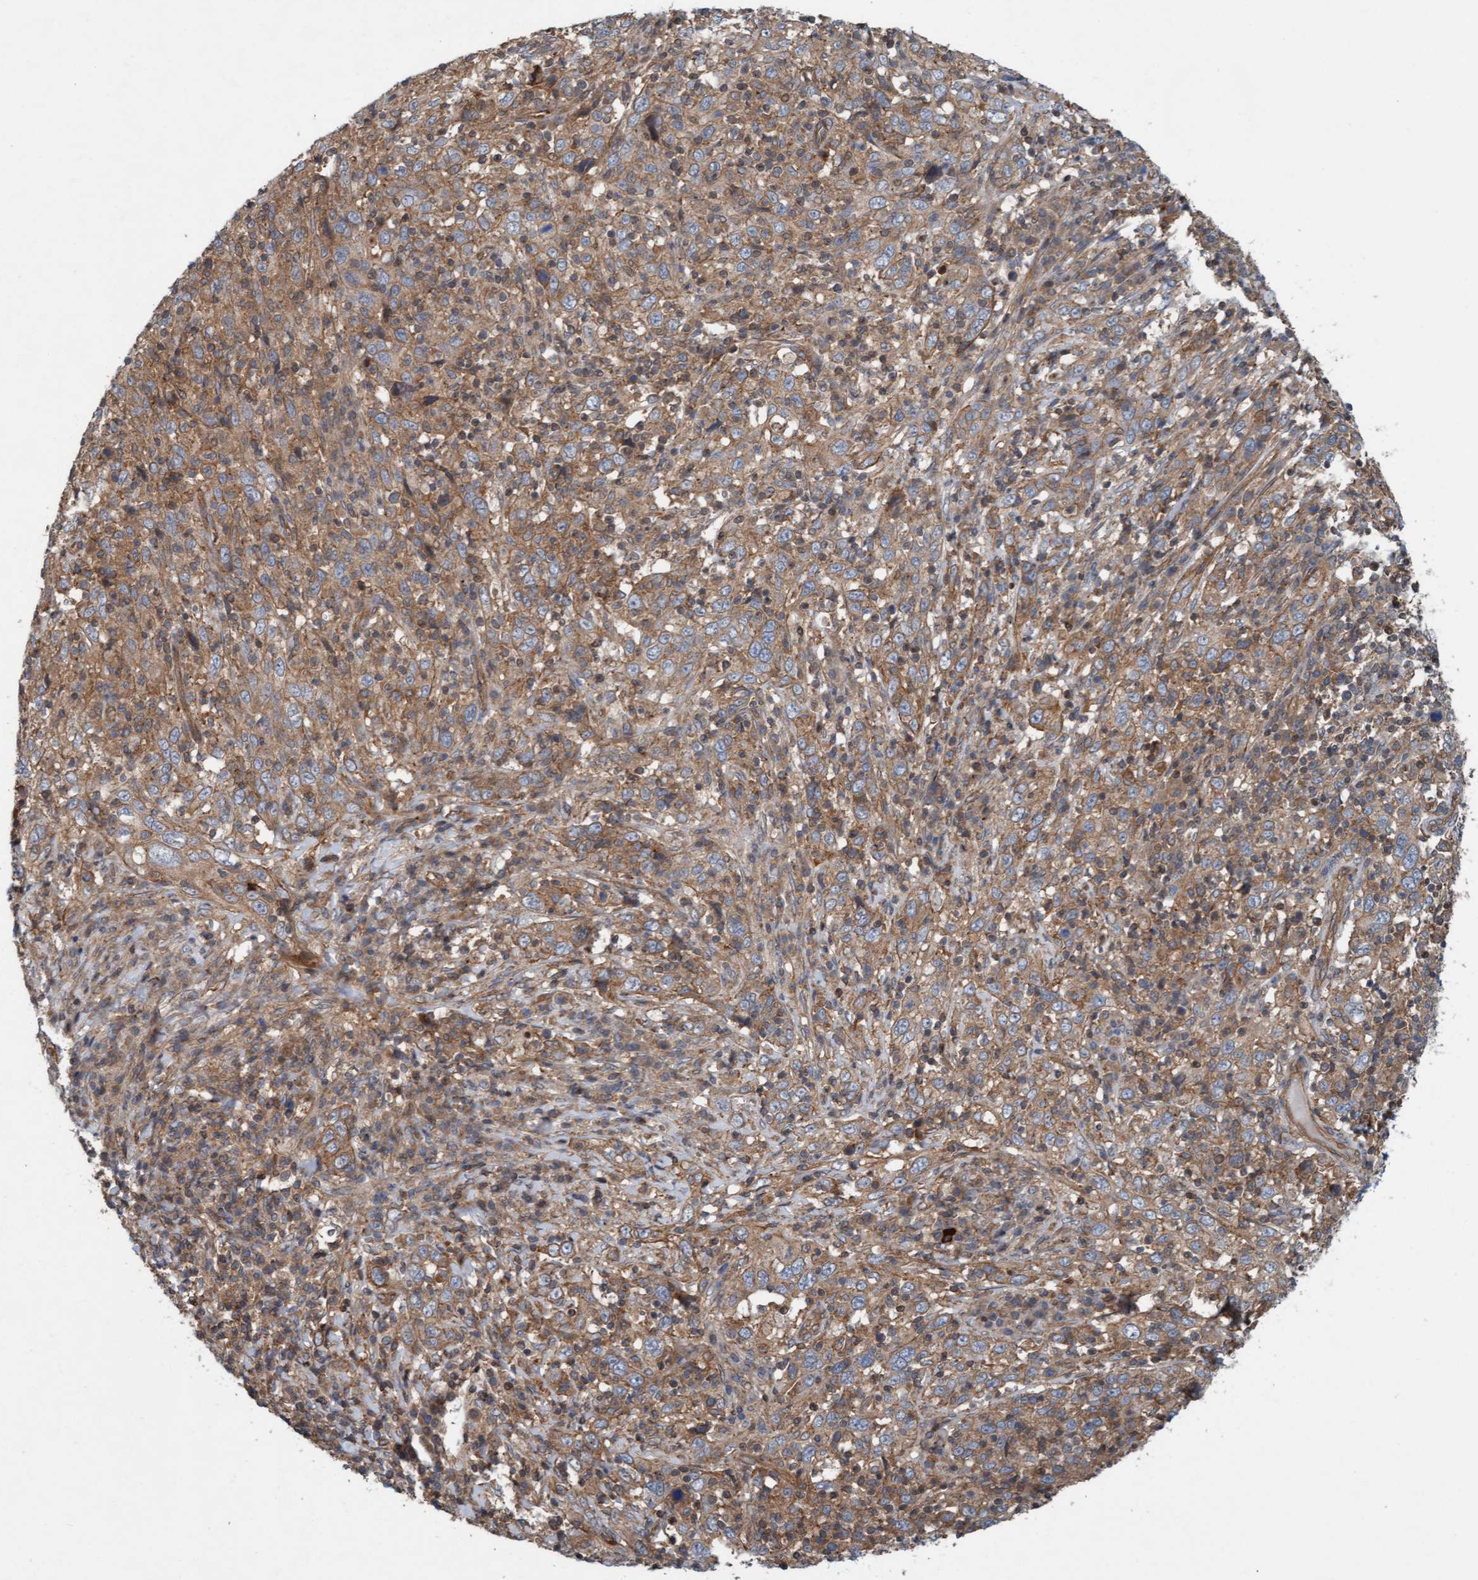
{"staining": {"intensity": "moderate", "quantity": ">75%", "location": "cytoplasmic/membranous"}, "tissue": "cervical cancer", "cell_type": "Tumor cells", "image_type": "cancer", "snomed": [{"axis": "morphology", "description": "Squamous cell carcinoma, NOS"}, {"axis": "topography", "description": "Cervix"}], "caption": "Squamous cell carcinoma (cervical) stained with a brown dye demonstrates moderate cytoplasmic/membranous positive positivity in approximately >75% of tumor cells.", "gene": "ERAL1", "patient": {"sex": "female", "age": 46}}